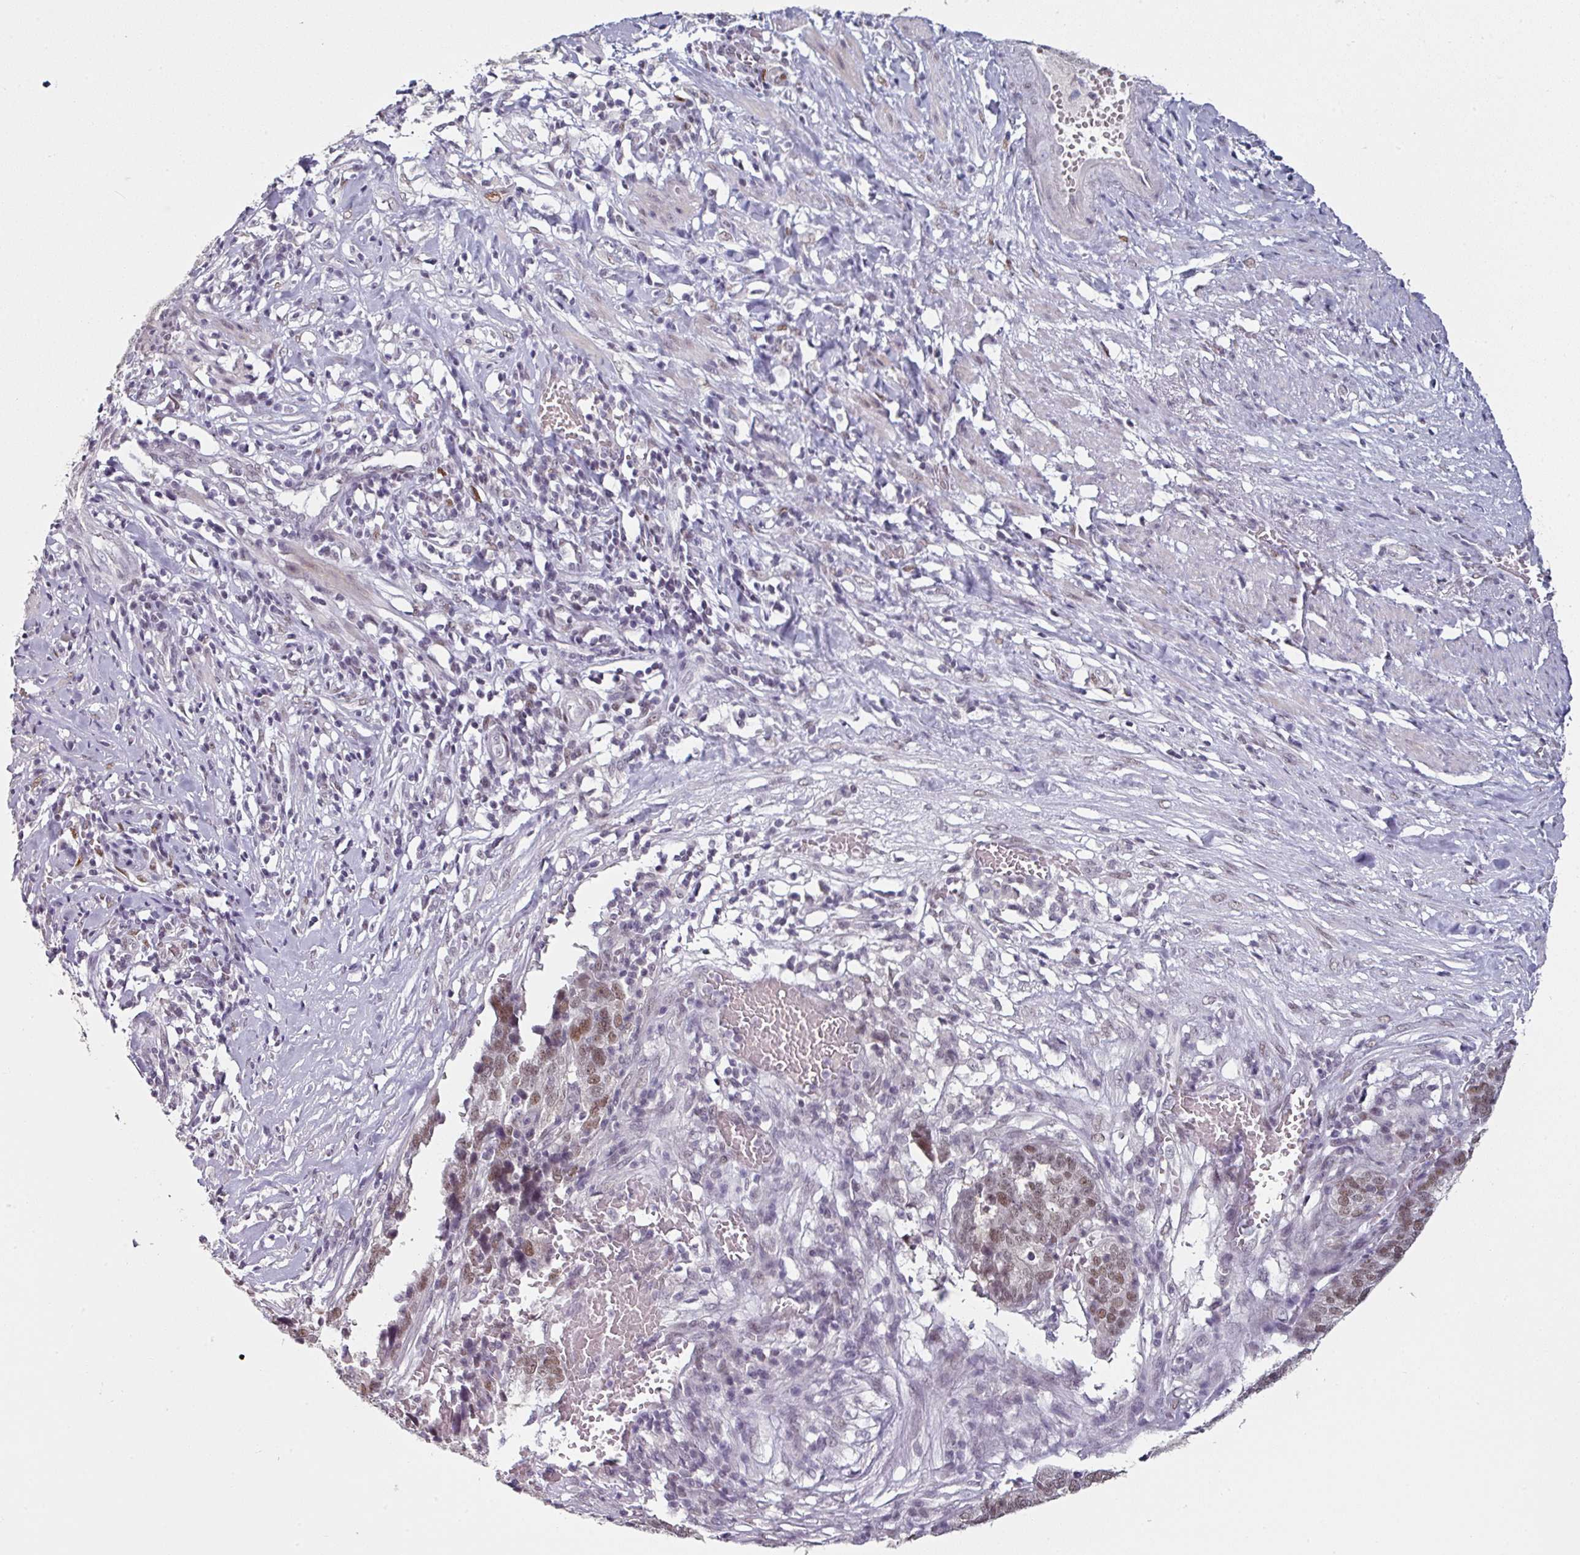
{"staining": {"intensity": "moderate", "quantity": ">75%", "location": "nuclear"}, "tissue": "ovarian cancer", "cell_type": "Tumor cells", "image_type": "cancer", "snomed": [{"axis": "morphology", "description": "Cystadenocarcinoma, serous, NOS"}, {"axis": "topography", "description": "Ovary"}], "caption": "About >75% of tumor cells in human ovarian cancer (serous cystadenocarcinoma) demonstrate moderate nuclear protein expression as visualized by brown immunohistochemical staining.", "gene": "ELK1", "patient": {"sex": "female", "age": 59}}